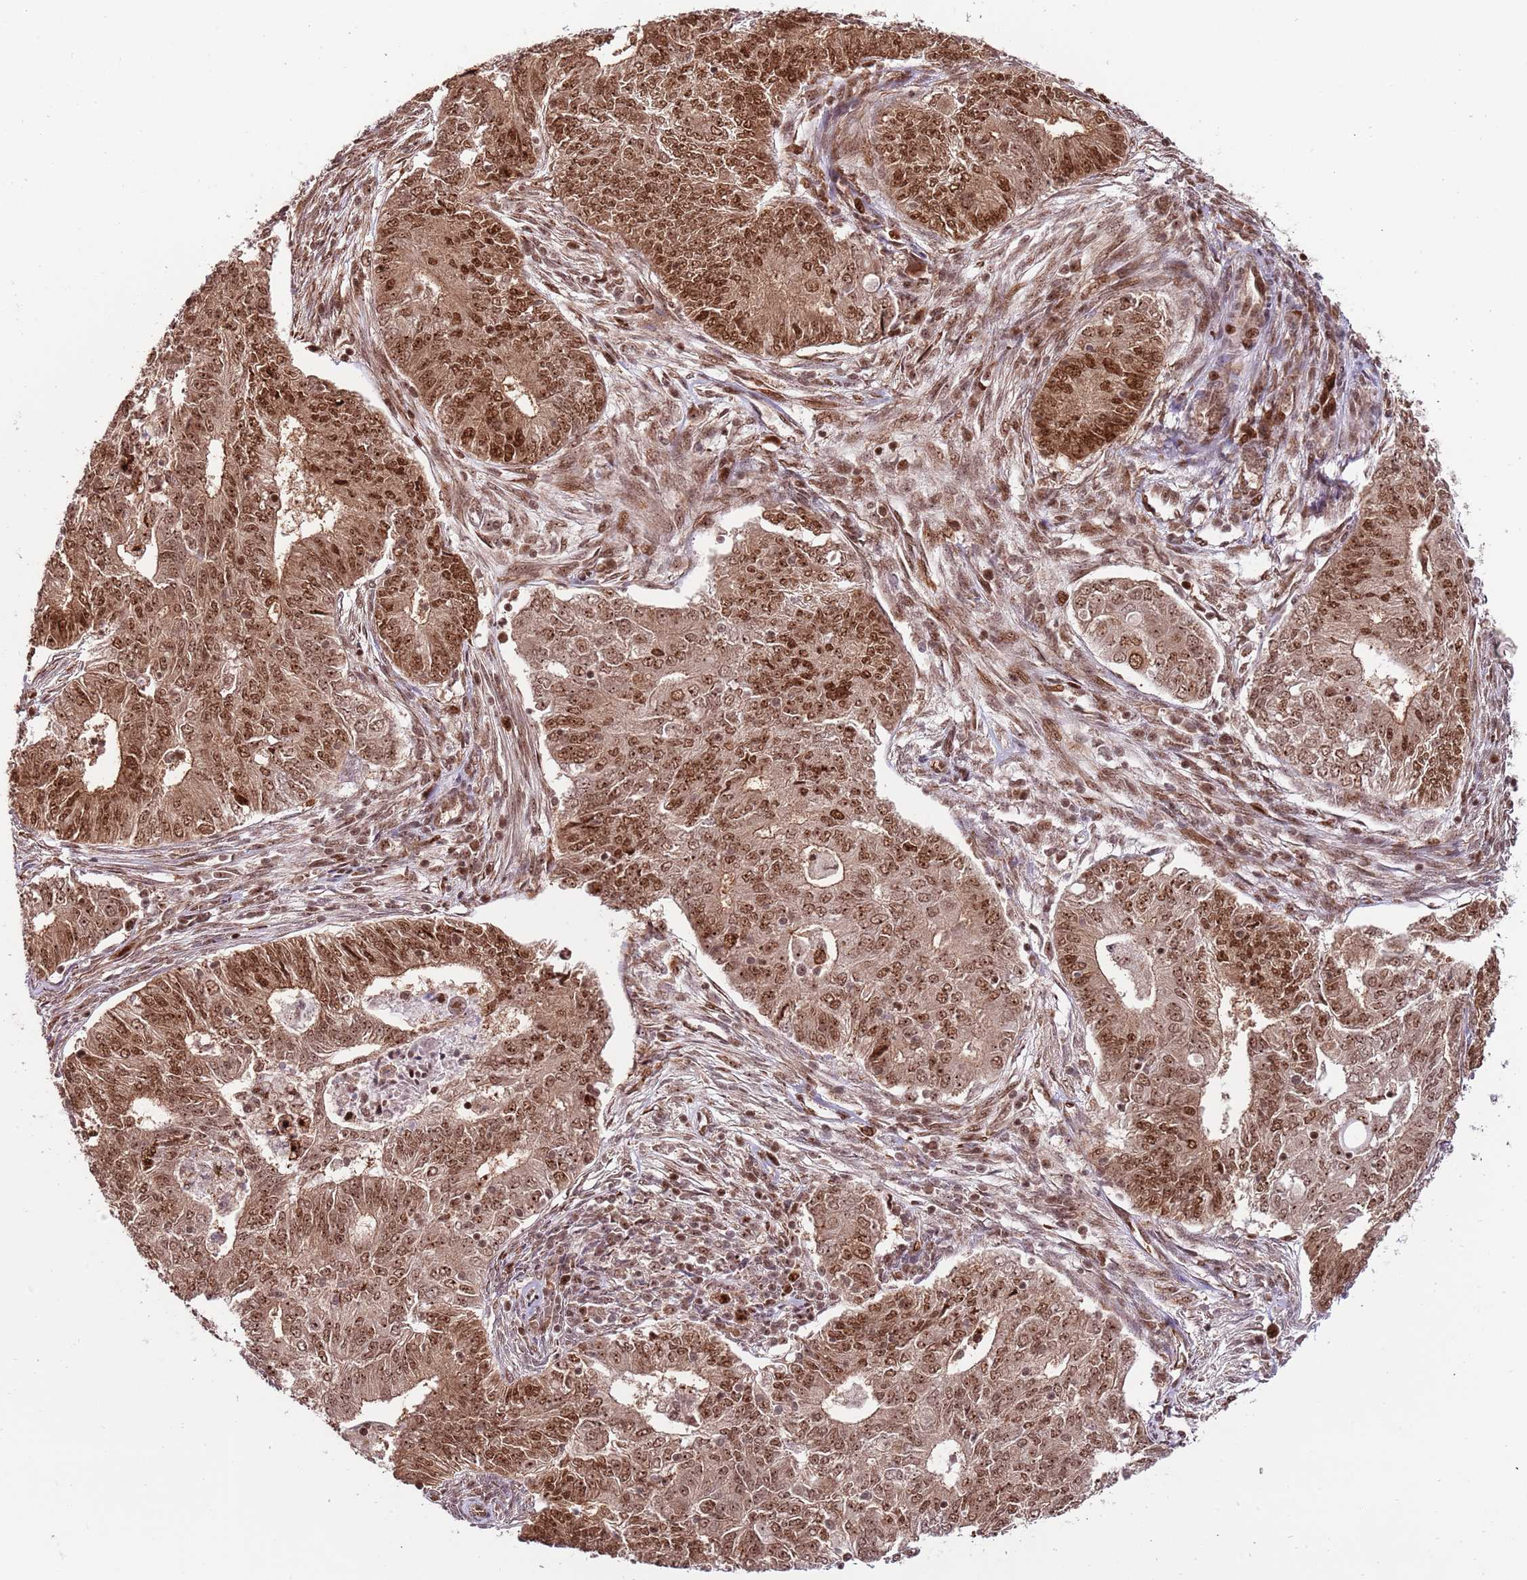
{"staining": {"intensity": "moderate", "quantity": ">75%", "location": "cytoplasmic/membranous,nuclear"}, "tissue": "endometrial cancer", "cell_type": "Tumor cells", "image_type": "cancer", "snomed": [{"axis": "morphology", "description": "Adenocarcinoma, NOS"}, {"axis": "topography", "description": "Endometrium"}], "caption": "Immunohistochemistry (IHC) staining of endometrial cancer (adenocarcinoma), which exhibits medium levels of moderate cytoplasmic/membranous and nuclear staining in about >75% of tumor cells indicating moderate cytoplasmic/membranous and nuclear protein positivity. The staining was performed using DAB (brown) for protein detection and nuclei were counterstained in hematoxylin (blue).", "gene": "RIF1", "patient": {"sex": "female", "age": 62}}